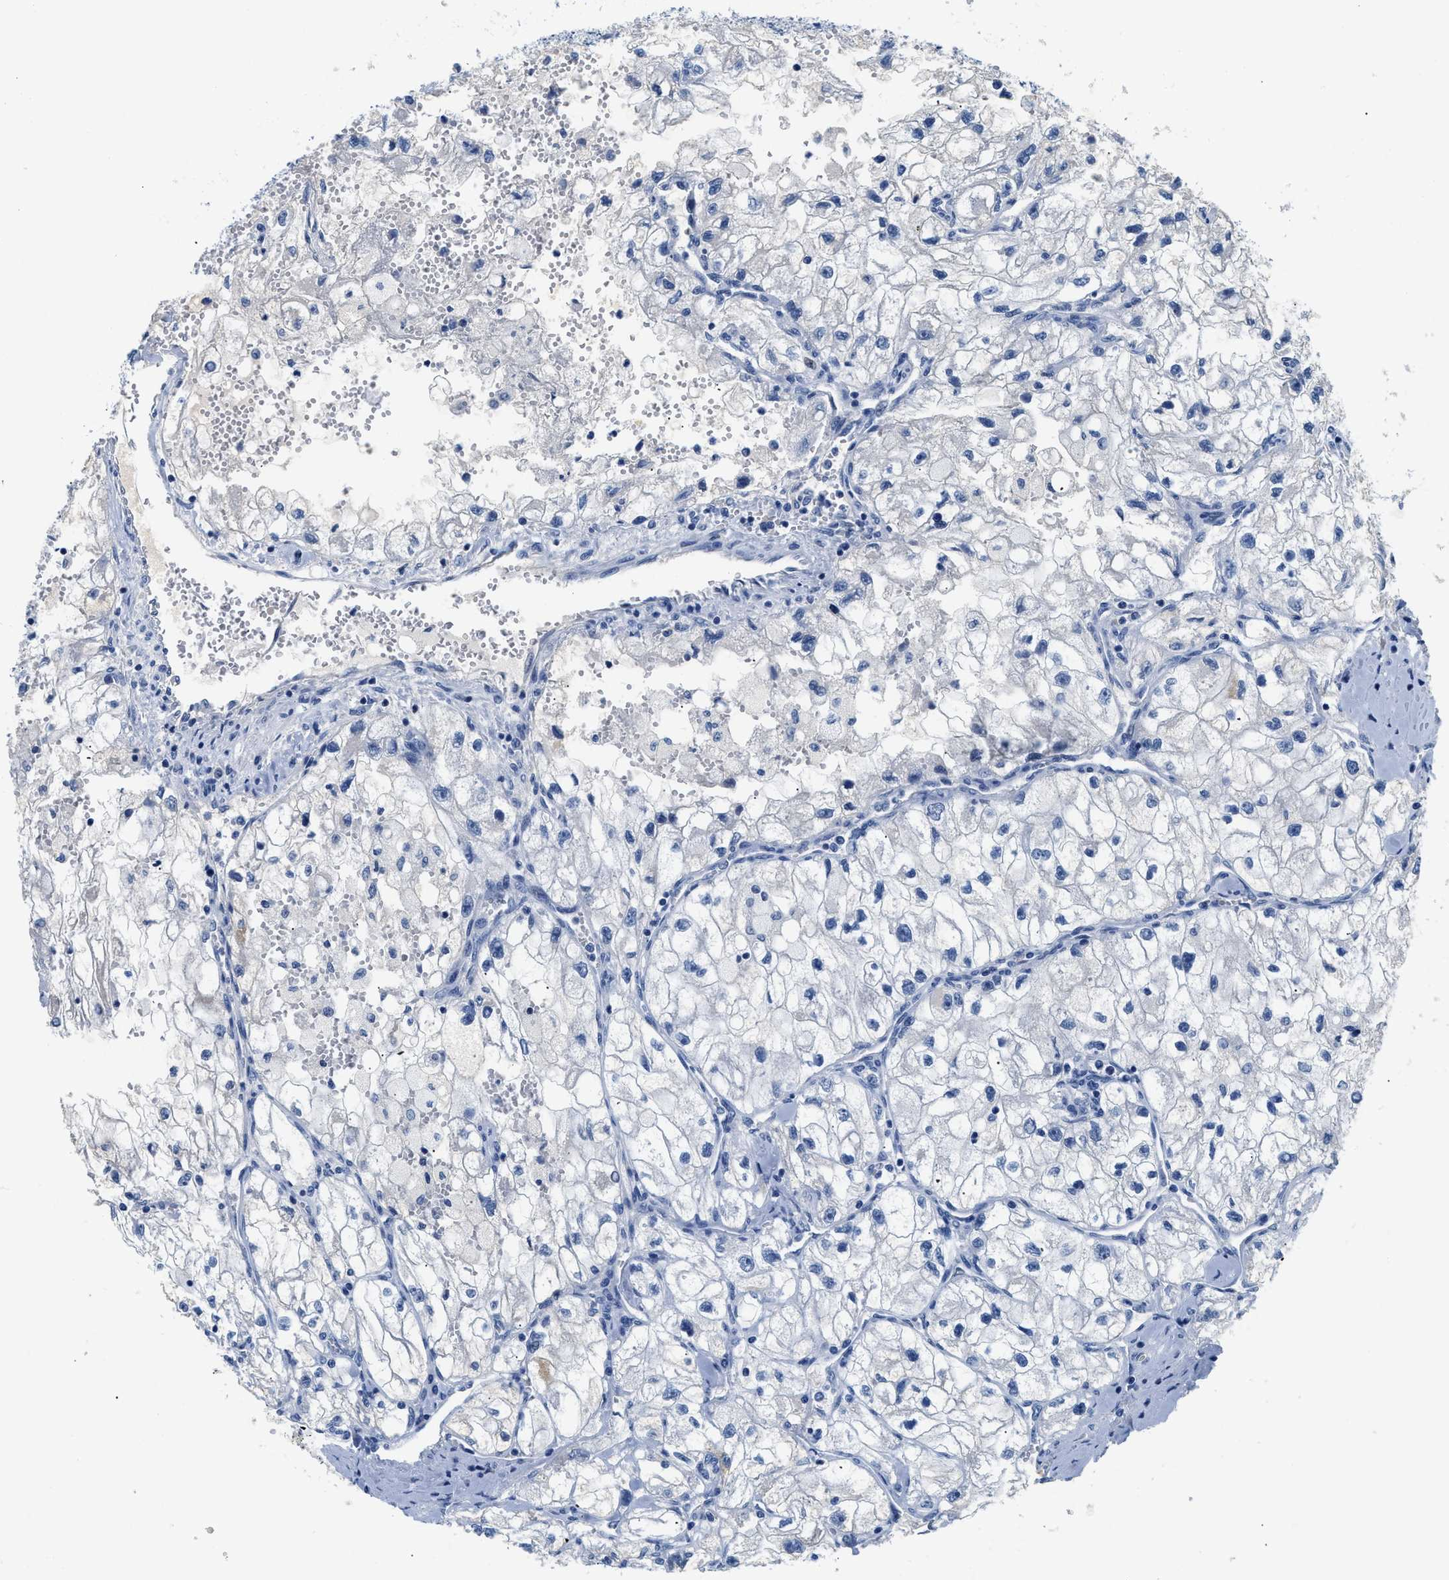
{"staining": {"intensity": "negative", "quantity": "none", "location": "none"}, "tissue": "renal cancer", "cell_type": "Tumor cells", "image_type": "cancer", "snomed": [{"axis": "morphology", "description": "Adenocarcinoma, NOS"}, {"axis": "topography", "description": "Kidney"}], "caption": "Renal adenocarcinoma was stained to show a protein in brown. There is no significant positivity in tumor cells.", "gene": "PCK2", "patient": {"sex": "female", "age": 70}}